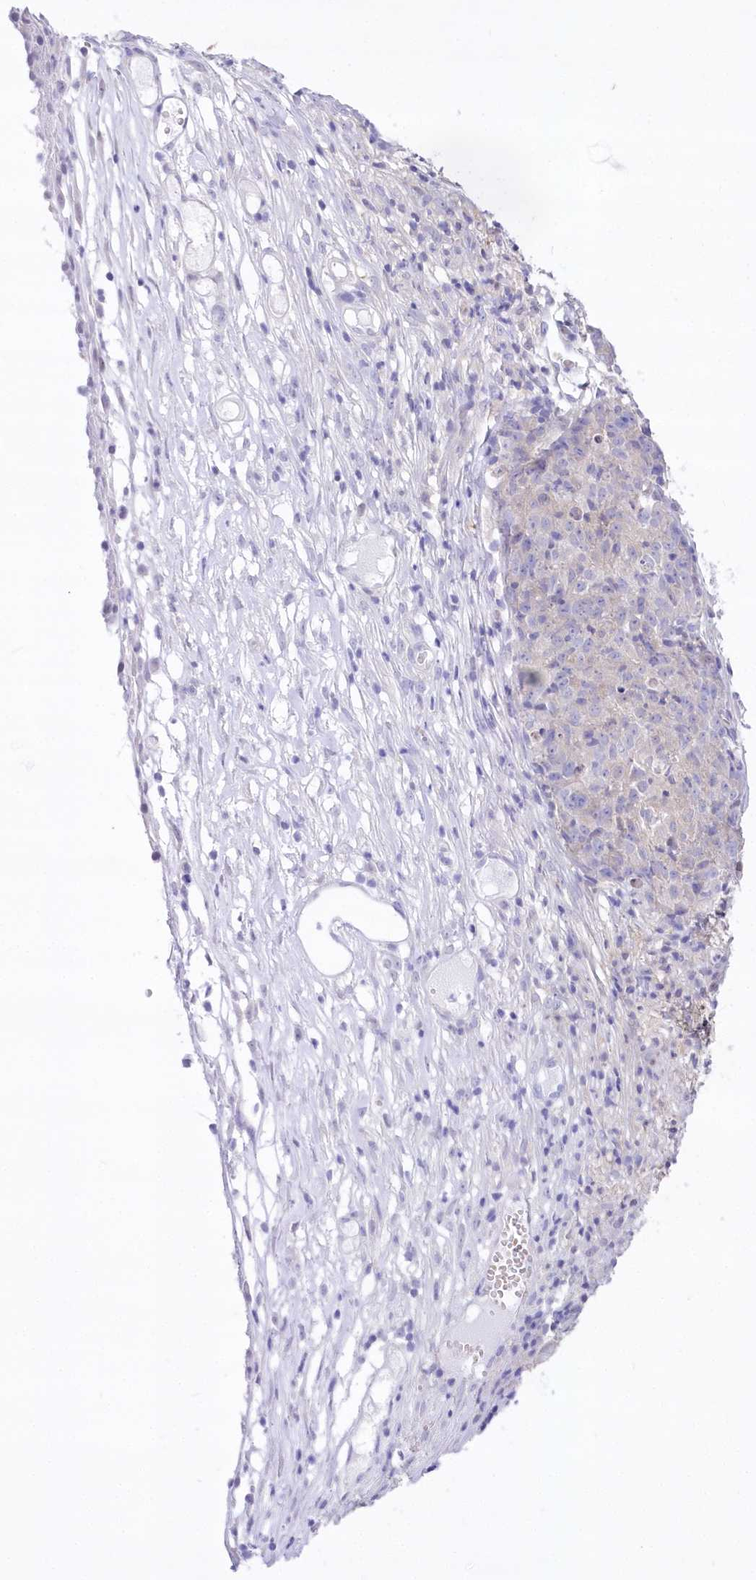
{"staining": {"intensity": "negative", "quantity": "none", "location": "none"}, "tissue": "ovarian cancer", "cell_type": "Tumor cells", "image_type": "cancer", "snomed": [{"axis": "morphology", "description": "Carcinoma, endometroid"}, {"axis": "topography", "description": "Ovary"}], "caption": "High power microscopy photomicrograph of an immunohistochemistry (IHC) histopathology image of ovarian cancer, revealing no significant expression in tumor cells.", "gene": "UBA6", "patient": {"sex": "female", "age": 42}}